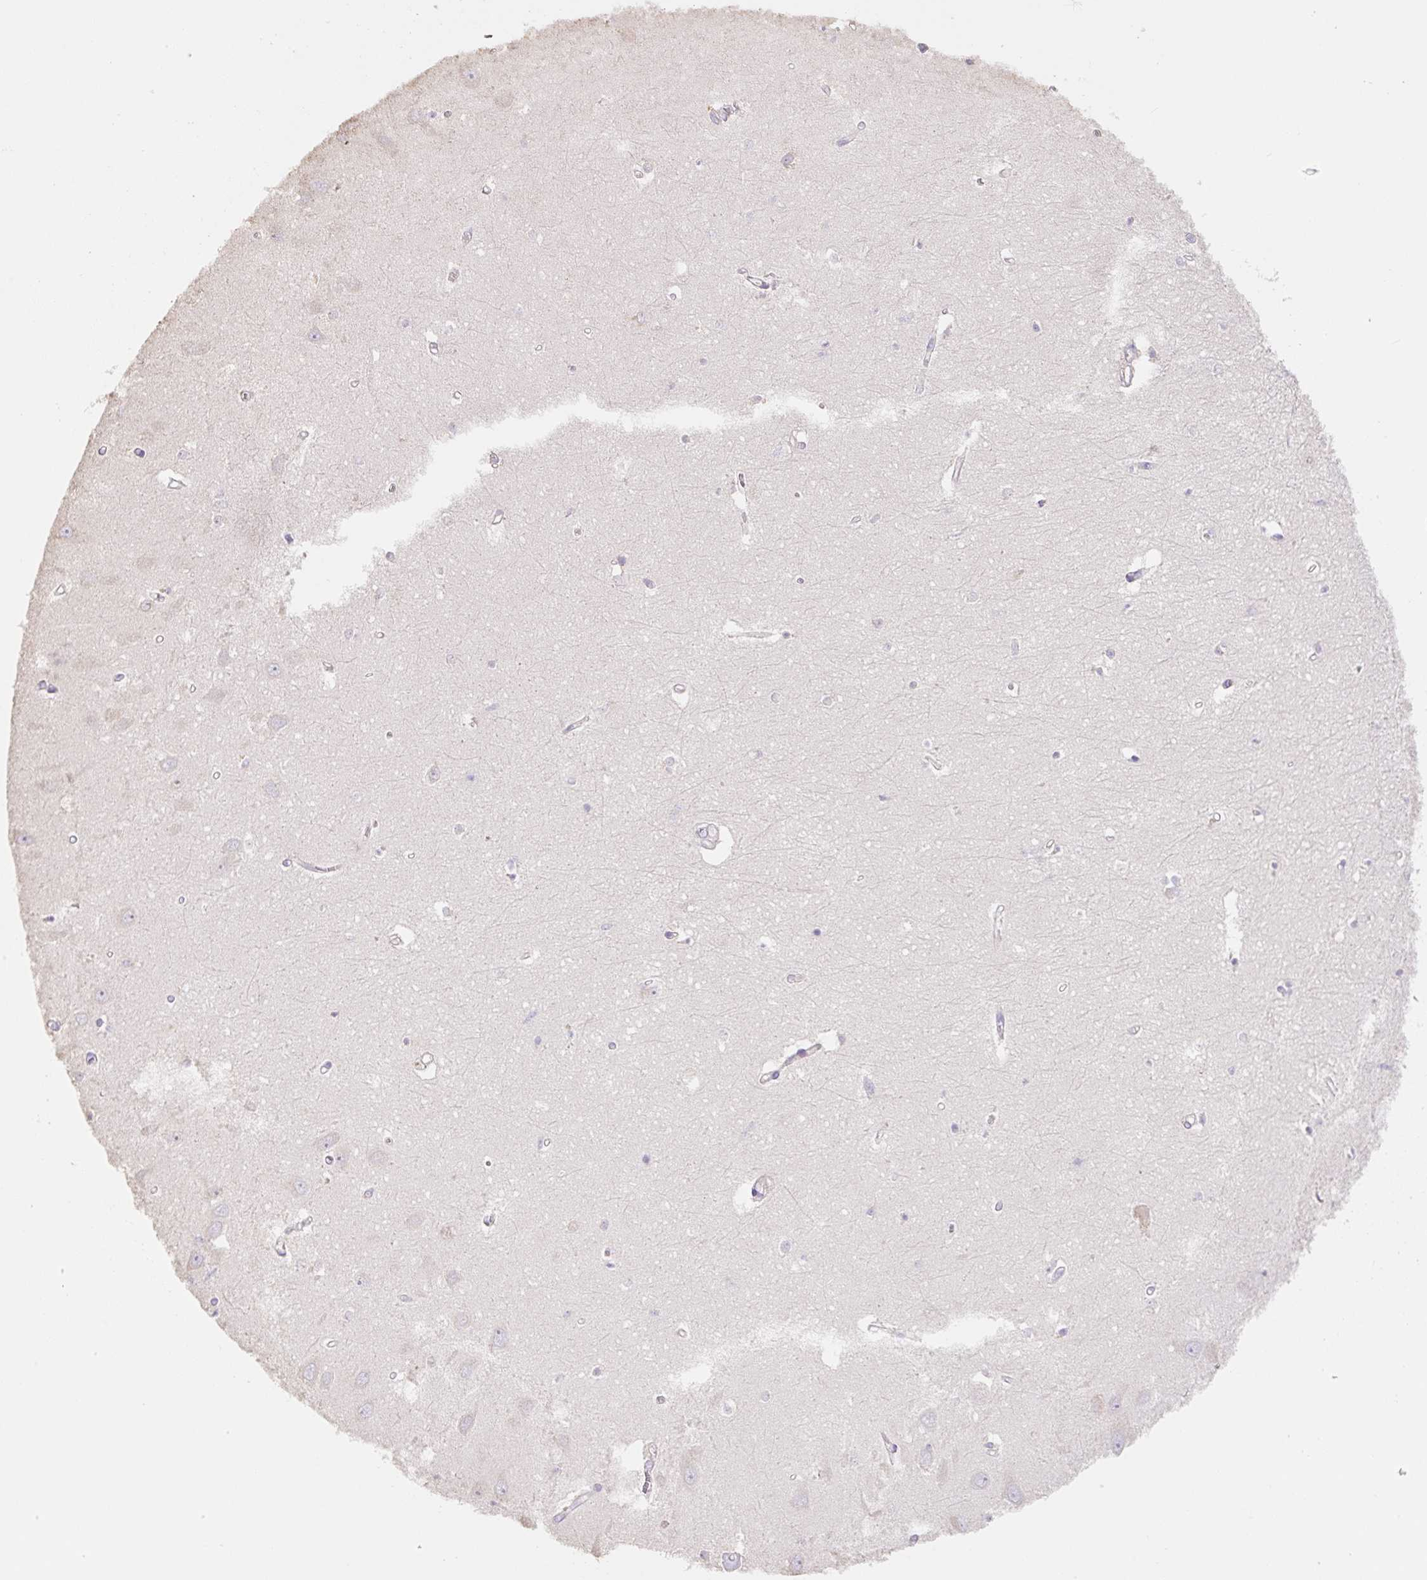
{"staining": {"intensity": "negative", "quantity": "none", "location": "none"}, "tissue": "hippocampus", "cell_type": "Glial cells", "image_type": "normal", "snomed": [{"axis": "morphology", "description": "Normal tissue, NOS"}, {"axis": "topography", "description": "Hippocampus"}], "caption": "Immunohistochemical staining of unremarkable hippocampus displays no significant staining in glial cells. The staining was performed using DAB to visualize the protein expression in brown, while the nuclei were stained in blue with hematoxylin (Magnification: 20x).", "gene": "COPZ2", "patient": {"sex": "female", "age": 64}}